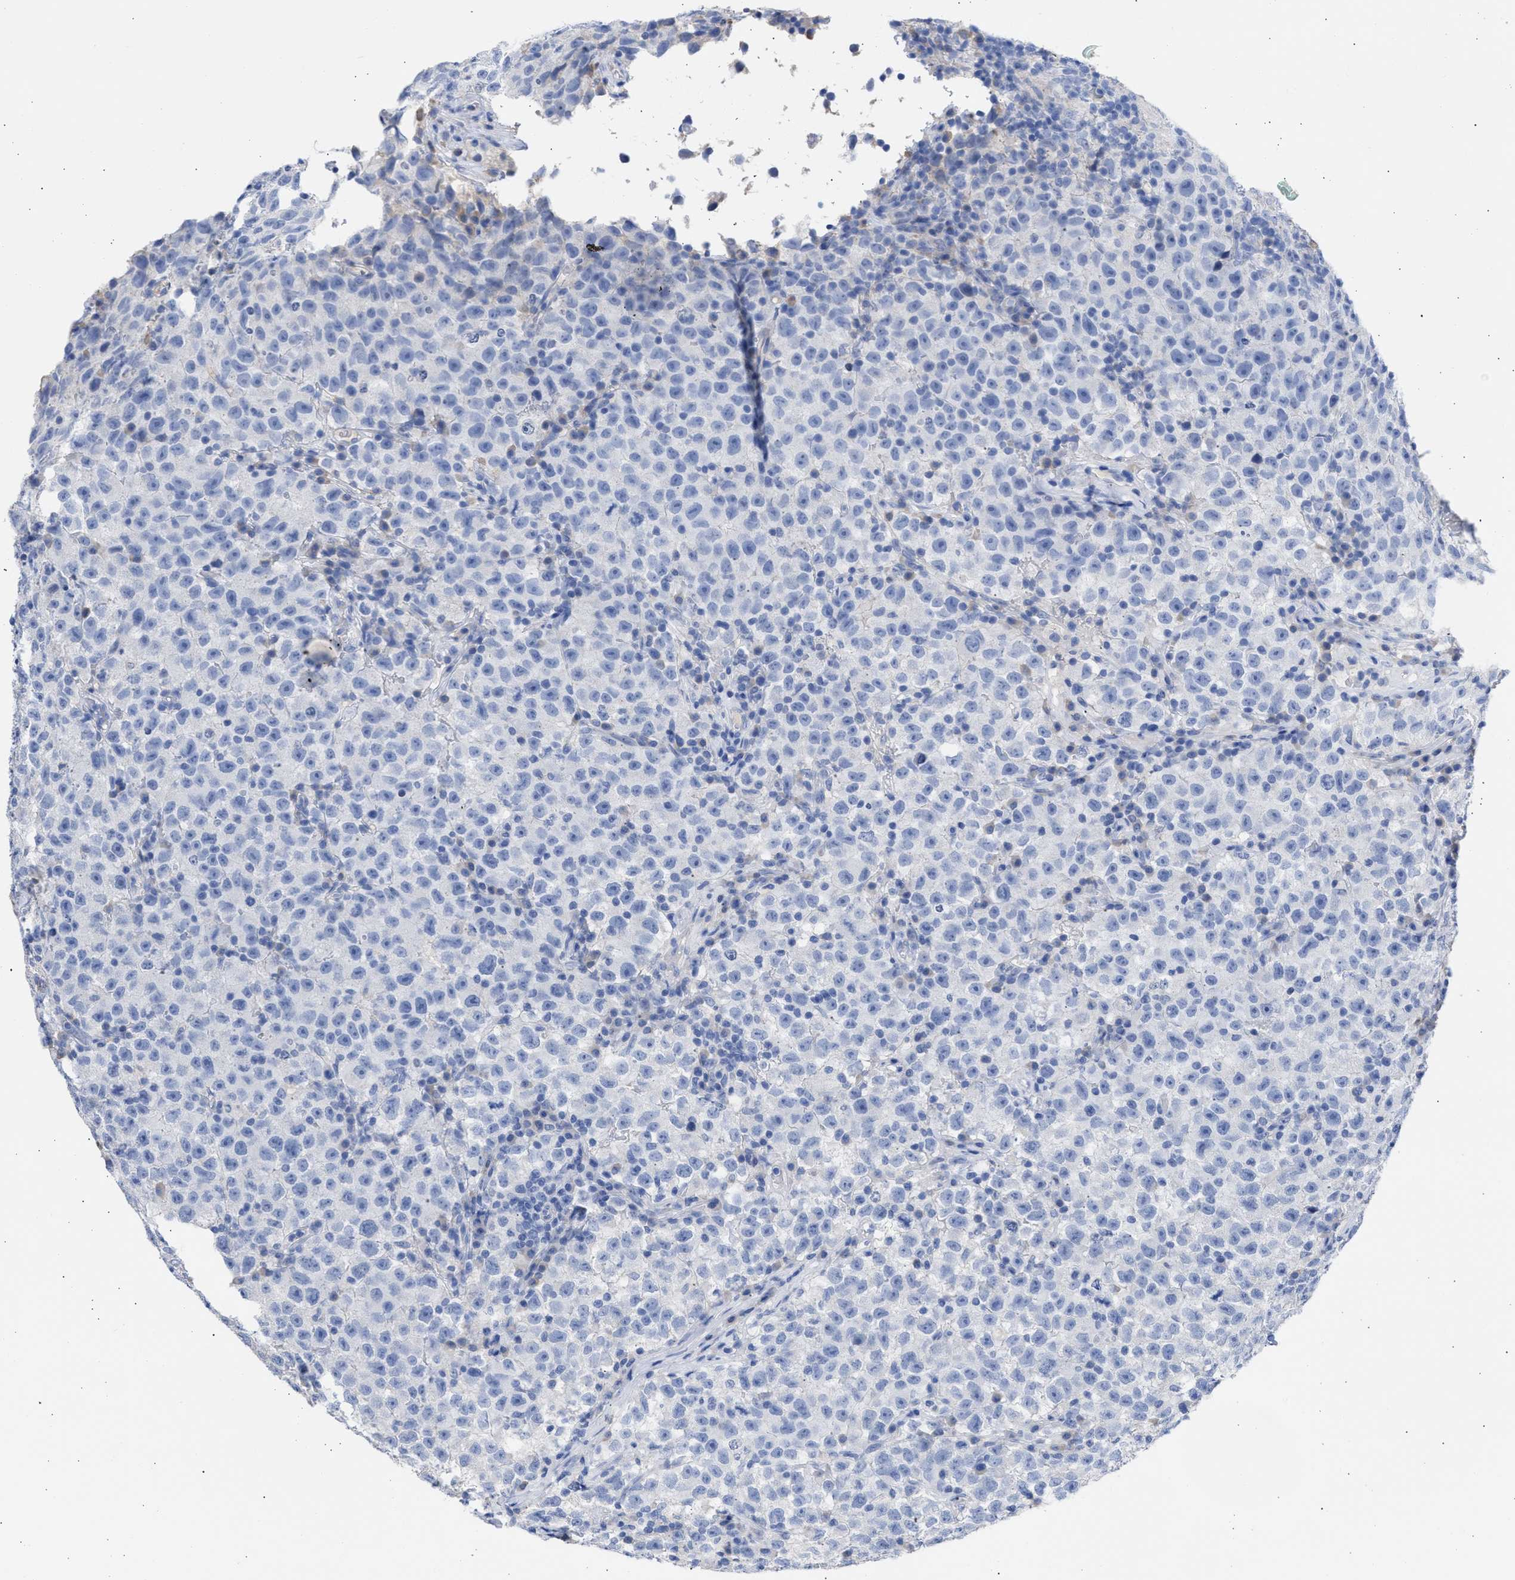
{"staining": {"intensity": "negative", "quantity": "none", "location": "none"}, "tissue": "testis cancer", "cell_type": "Tumor cells", "image_type": "cancer", "snomed": [{"axis": "morphology", "description": "Seminoma, NOS"}, {"axis": "topography", "description": "Testis"}], "caption": "Immunohistochemical staining of human testis seminoma demonstrates no significant expression in tumor cells.", "gene": "RSPH1", "patient": {"sex": "male", "age": 22}}